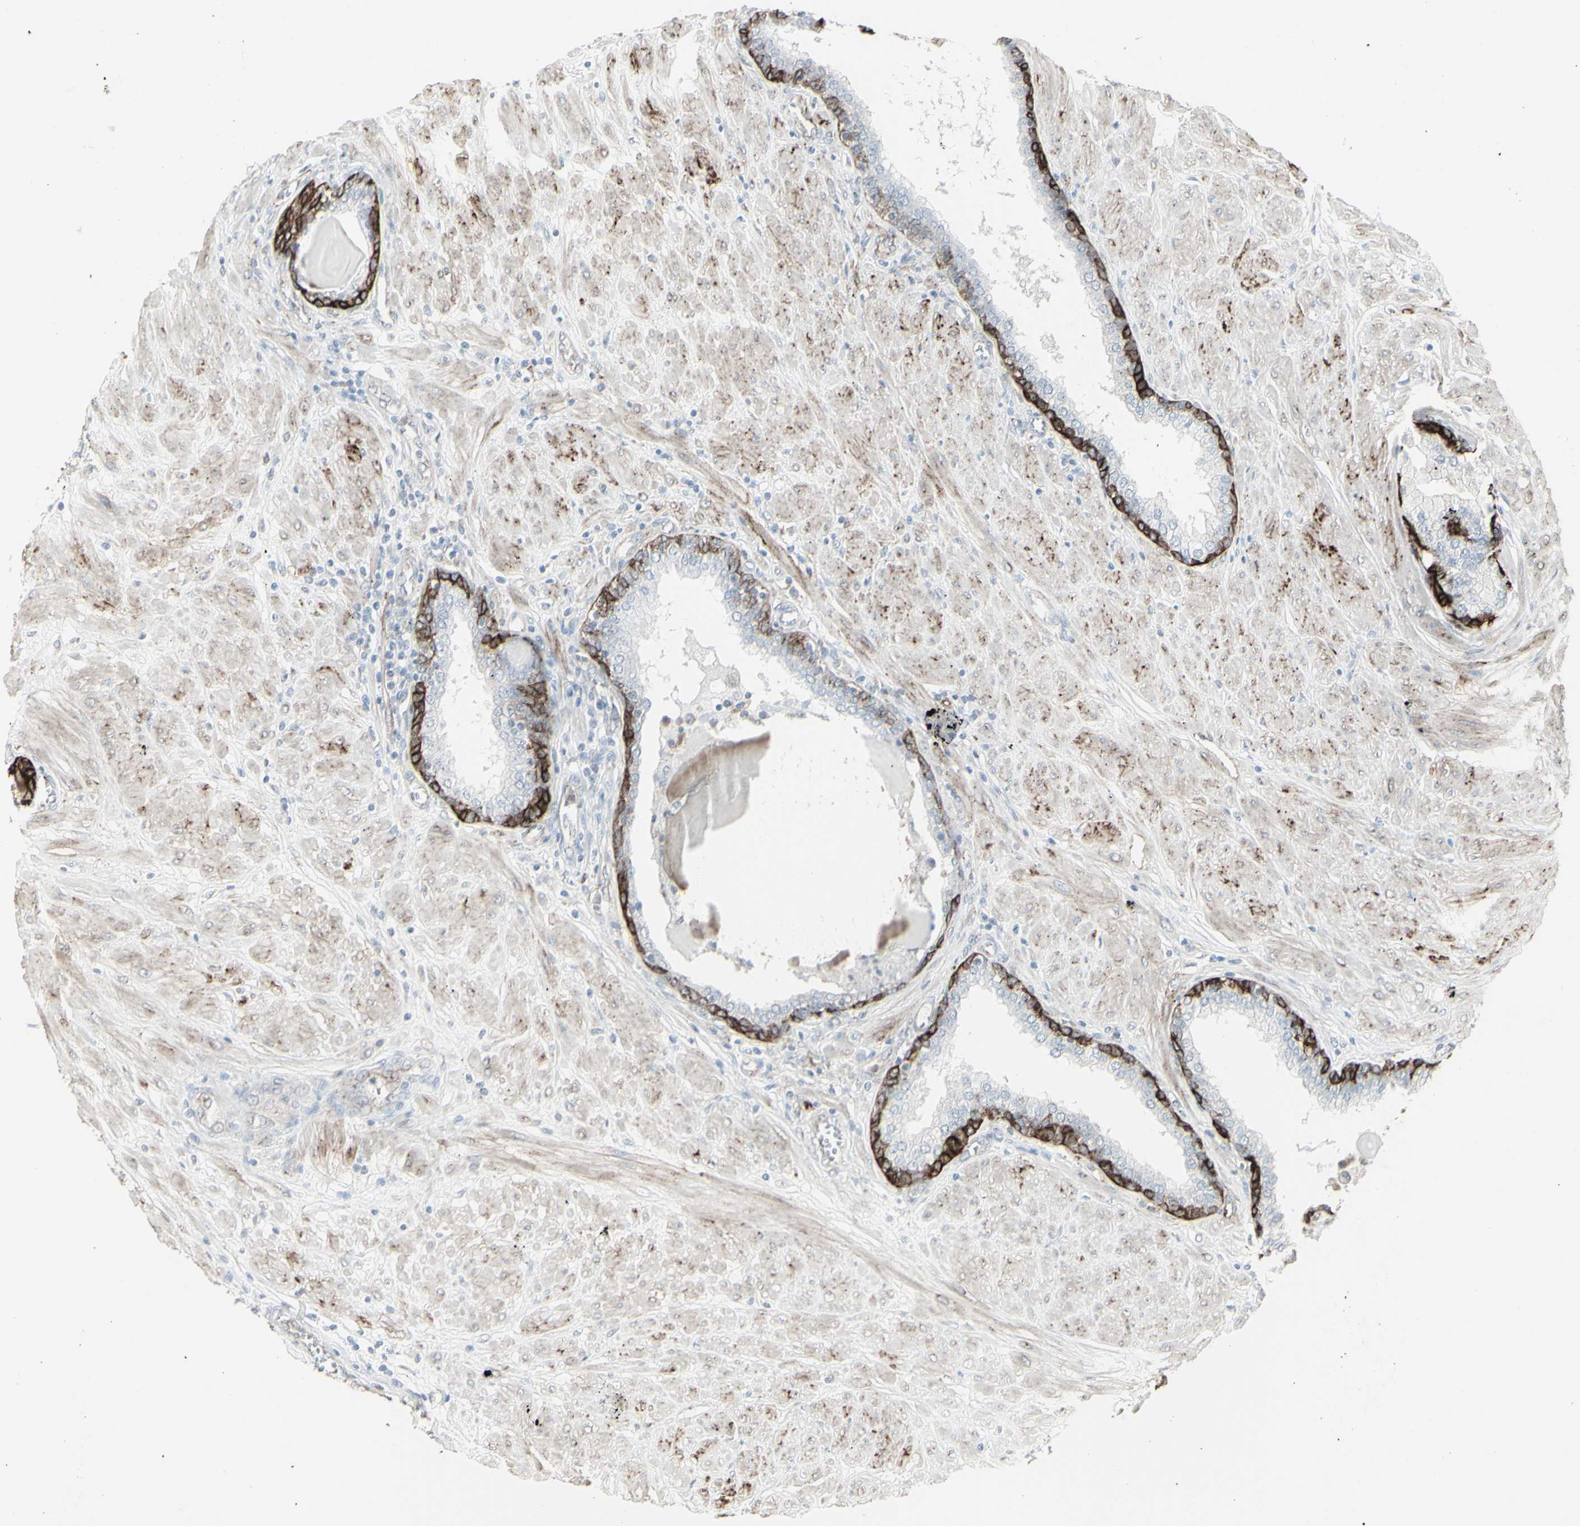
{"staining": {"intensity": "strong", "quantity": "25%-75%", "location": "cytoplasmic/membranous"}, "tissue": "prostate", "cell_type": "Glandular cells", "image_type": "normal", "snomed": [{"axis": "morphology", "description": "Normal tissue, NOS"}, {"axis": "topography", "description": "Prostate"}], "caption": "Unremarkable prostate exhibits strong cytoplasmic/membranous positivity in about 25%-75% of glandular cells, visualized by immunohistochemistry. (Stains: DAB in brown, nuclei in blue, Microscopy: brightfield microscopy at high magnification).", "gene": "GJA1", "patient": {"sex": "male", "age": 51}}